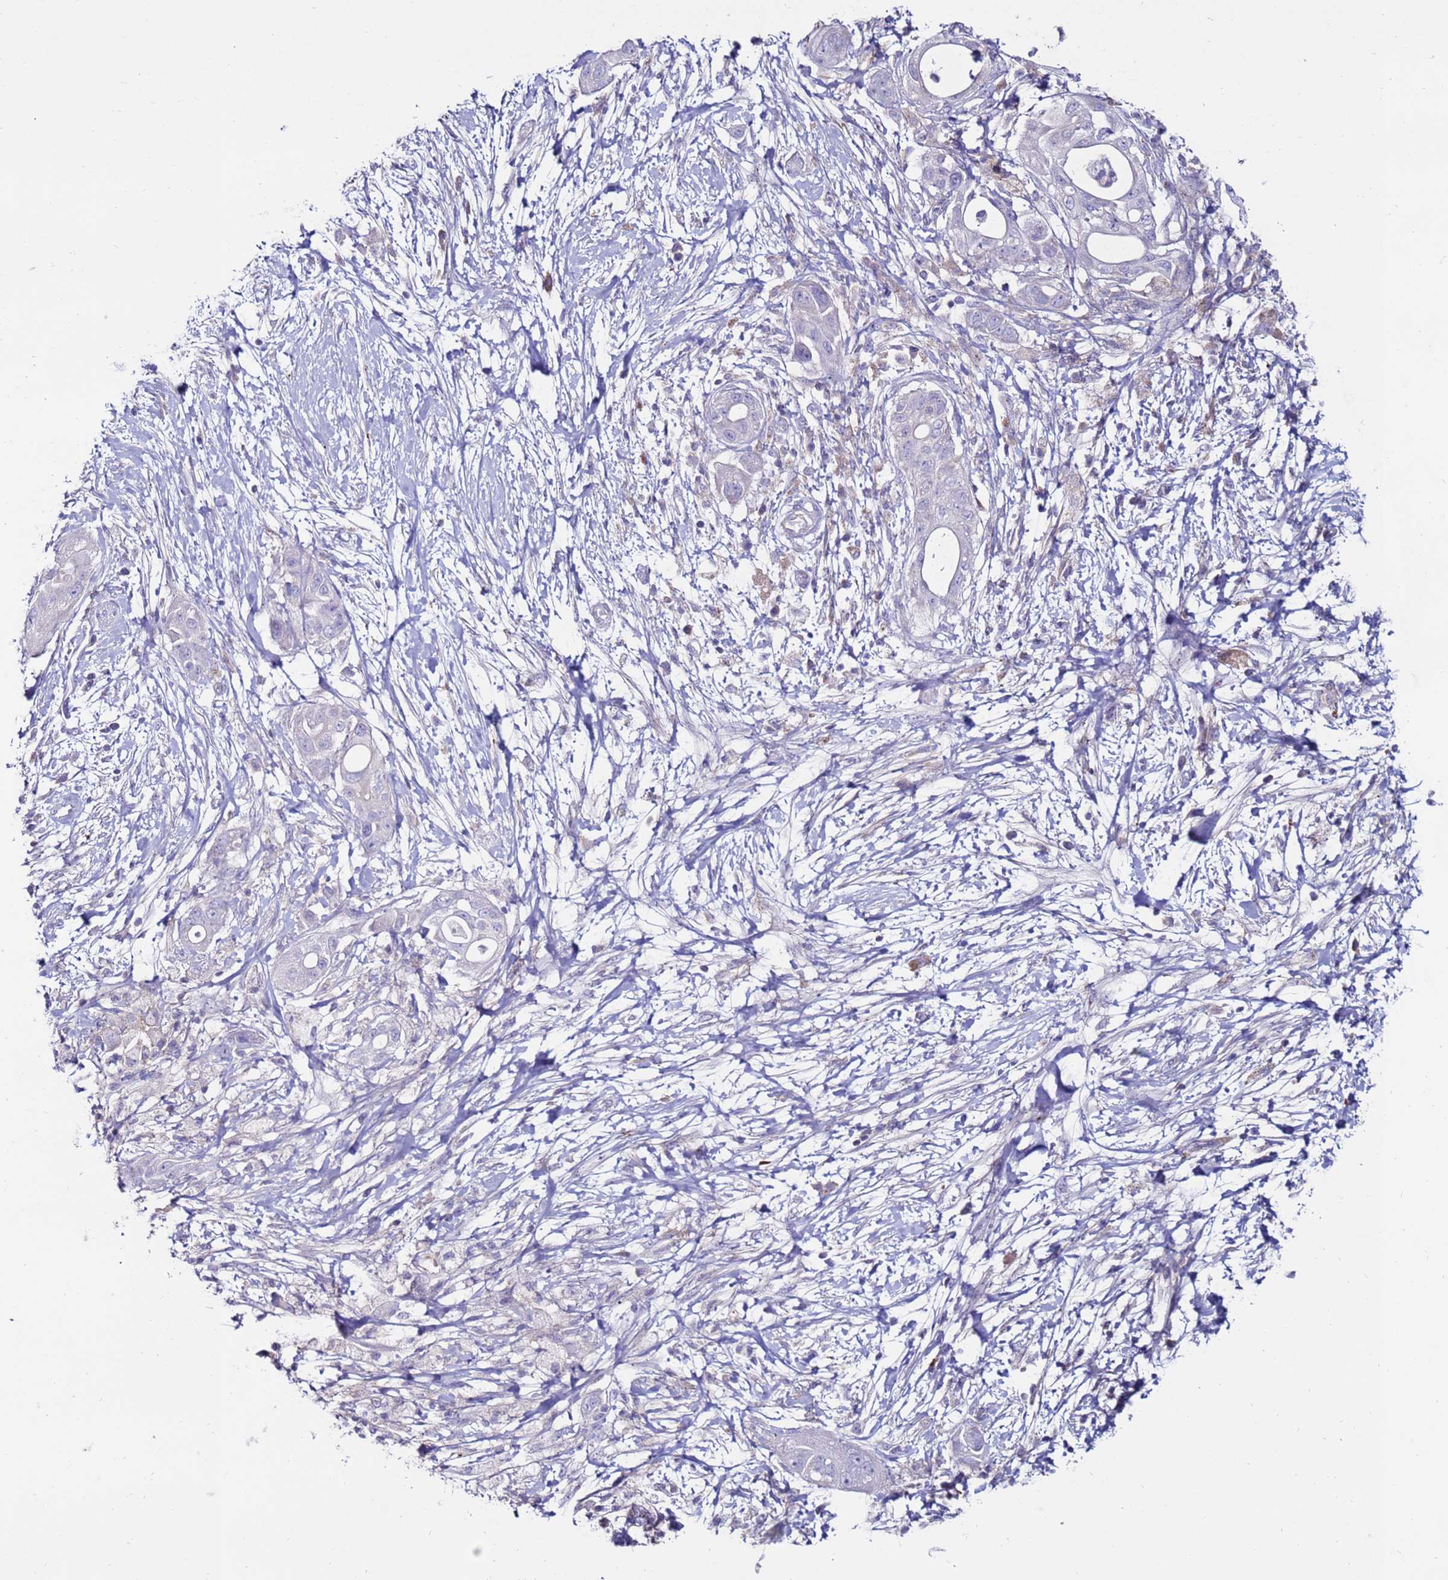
{"staining": {"intensity": "negative", "quantity": "none", "location": "none"}, "tissue": "pancreatic cancer", "cell_type": "Tumor cells", "image_type": "cancer", "snomed": [{"axis": "morphology", "description": "Adenocarcinoma, NOS"}, {"axis": "topography", "description": "Pancreas"}], "caption": "Immunohistochemistry histopathology image of neoplastic tissue: pancreatic adenocarcinoma stained with DAB (3,3'-diaminobenzidine) exhibits no significant protein positivity in tumor cells.", "gene": "CLEC4M", "patient": {"sex": "male", "age": 68}}